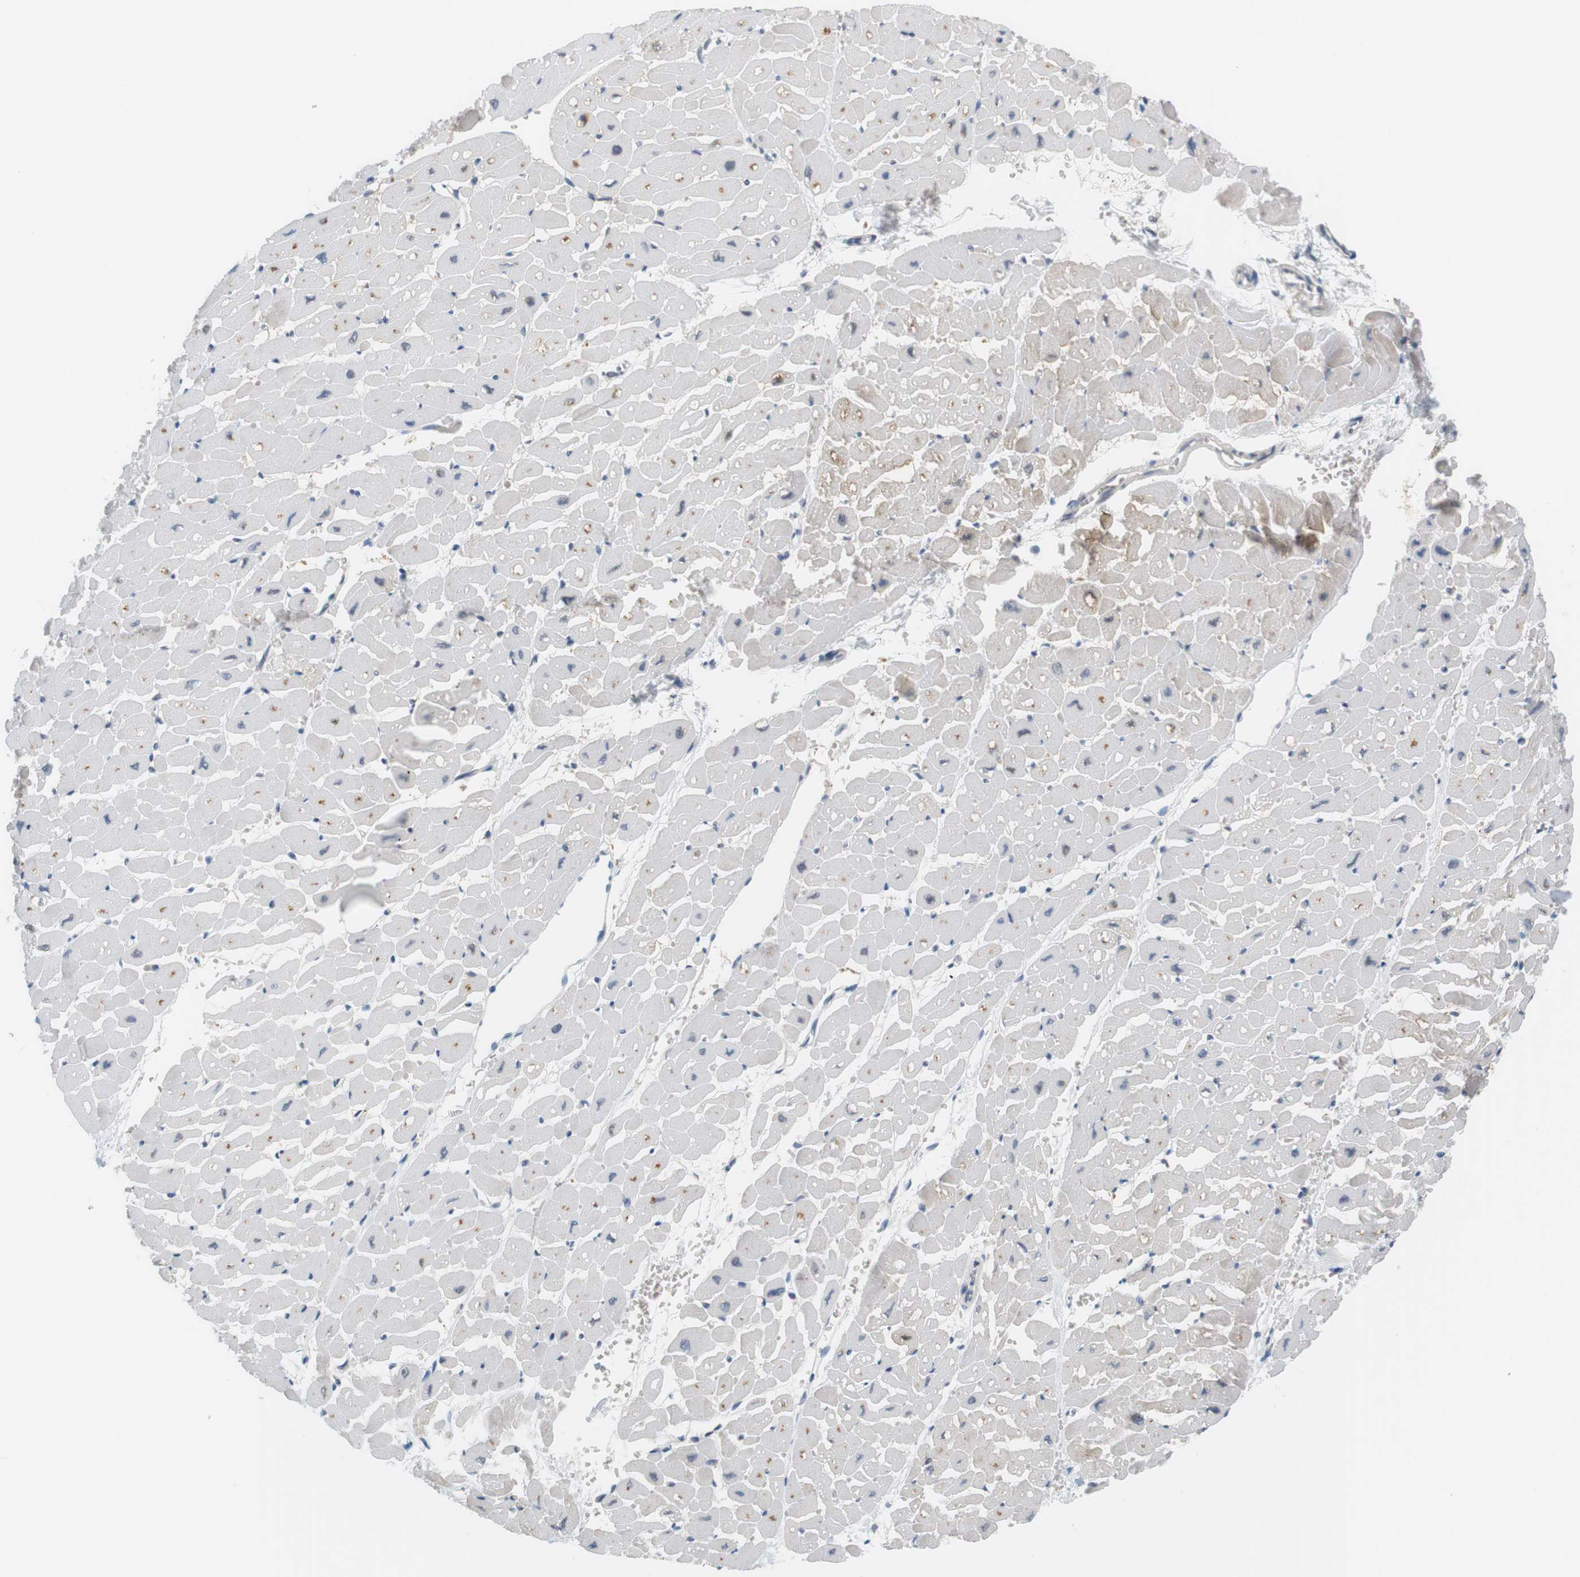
{"staining": {"intensity": "negative", "quantity": "none", "location": "none"}, "tissue": "heart muscle", "cell_type": "Cardiomyocytes", "image_type": "normal", "snomed": [{"axis": "morphology", "description": "Normal tissue, NOS"}, {"axis": "topography", "description": "Heart"}], "caption": "Immunohistochemistry (IHC) of normal heart muscle shows no positivity in cardiomyocytes. (DAB (3,3'-diaminobenzidine) immunohistochemistry (IHC), high magnification).", "gene": "WNT7A", "patient": {"sex": "male", "age": 45}}